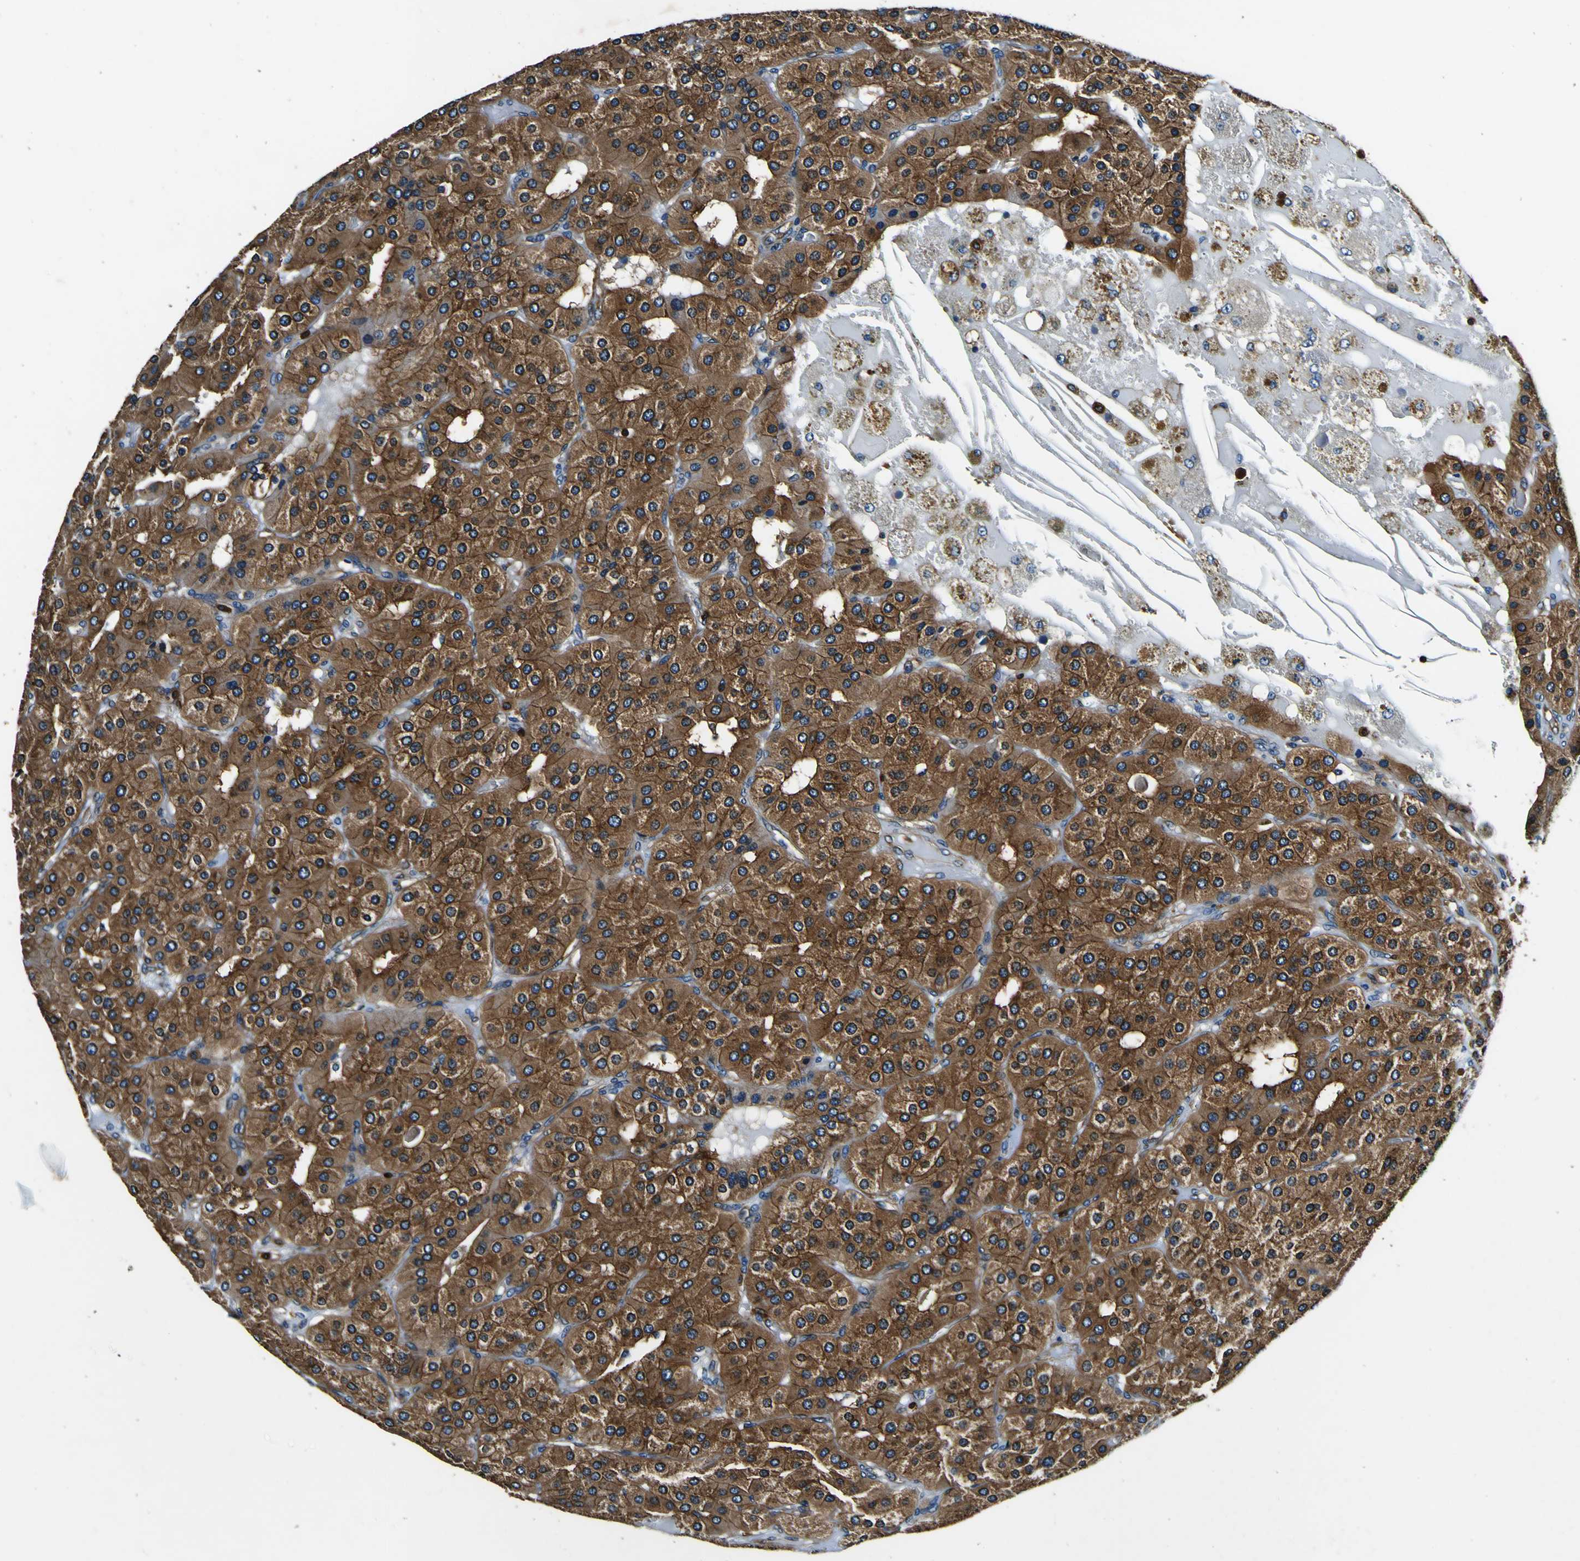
{"staining": {"intensity": "strong", "quantity": ">75%", "location": "cytoplasmic/membranous"}, "tissue": "parathyroid gland", "cell_type": "Glandular cells", "image_type": "normal", "snomed": [{"axis": "morphology", "description": "Normal tissue, NOS"}, {"axis": "morphology", "description": "Adenoma, NOS"}, {"axis": "topography", "description": "Parathyroid gland"}], "caption": "Immunohistochemical staining of normal parathyroid gland shows >75% levels of strong cytoplasmic/membranous protein staining in about >75% of glandular cells. (DAB (3,3'-diaminobenzidine) = brown stain, brightfield microscopy at high magnification).", "gene": "RHOT2", "patient": {"sex": "female", "age": 86}}